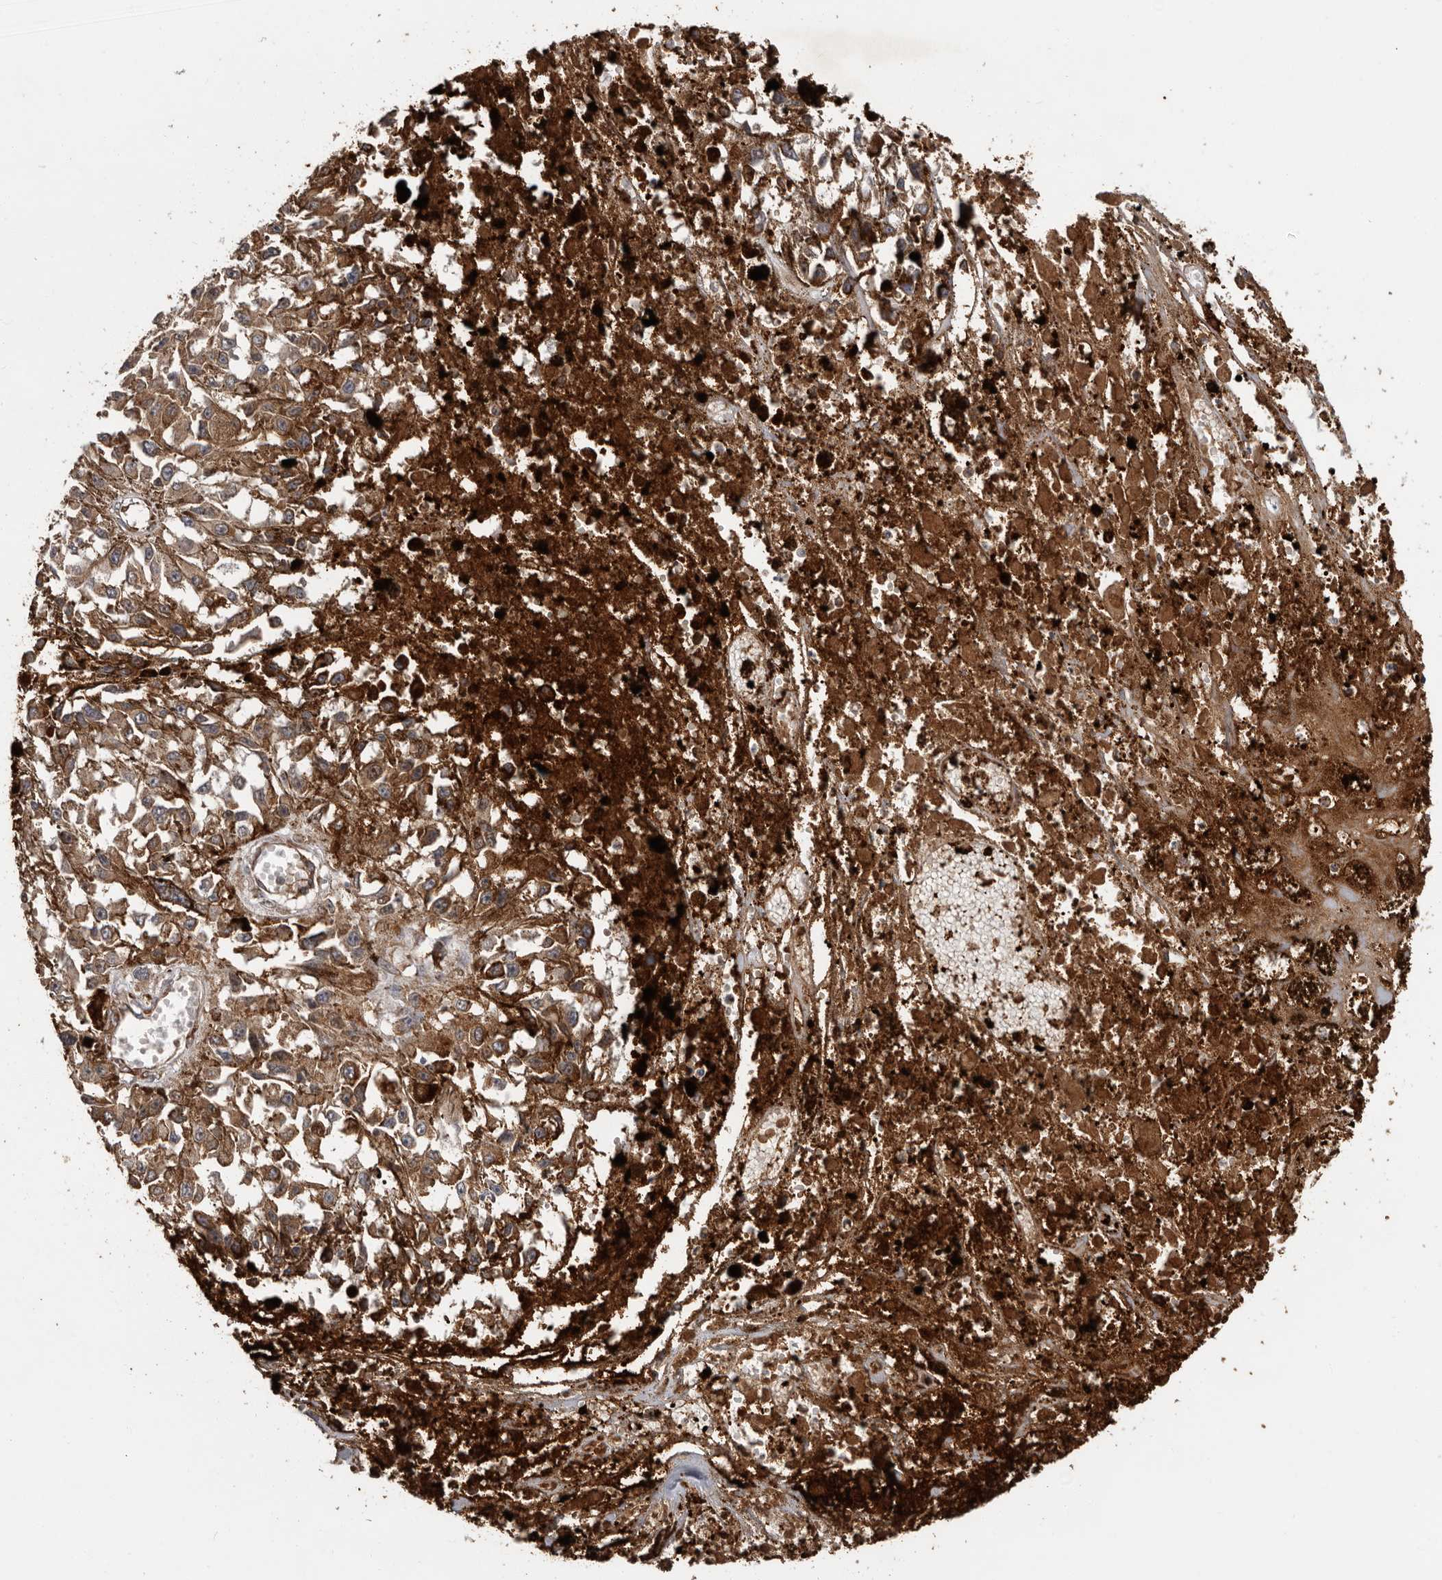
{"staining": {"intensity": "weak", "quantity": ">75%", "location": "cytoplasmic/membranous"}, "tissue": "melanoma", "cell_type": "Tumor cells", "image_type": "cancer", "snomed": [{"axis": "morphology", "description": "Malignant melanoma, Metastatic site"}, {"axis": "topography", "description": "Lymph node"}], "caption": "Brown immunohistochemical staining in human melanoma exhibits weak cytoplasmic/membranous positivity in approximately >75% of tumor cells. (DAB (3,3'-diaminobenzidine) IHC, brown staining for protein, blue staining for nuclei).", "gene": "MTF1", "patient": {"sex": "male", "age": 59}}